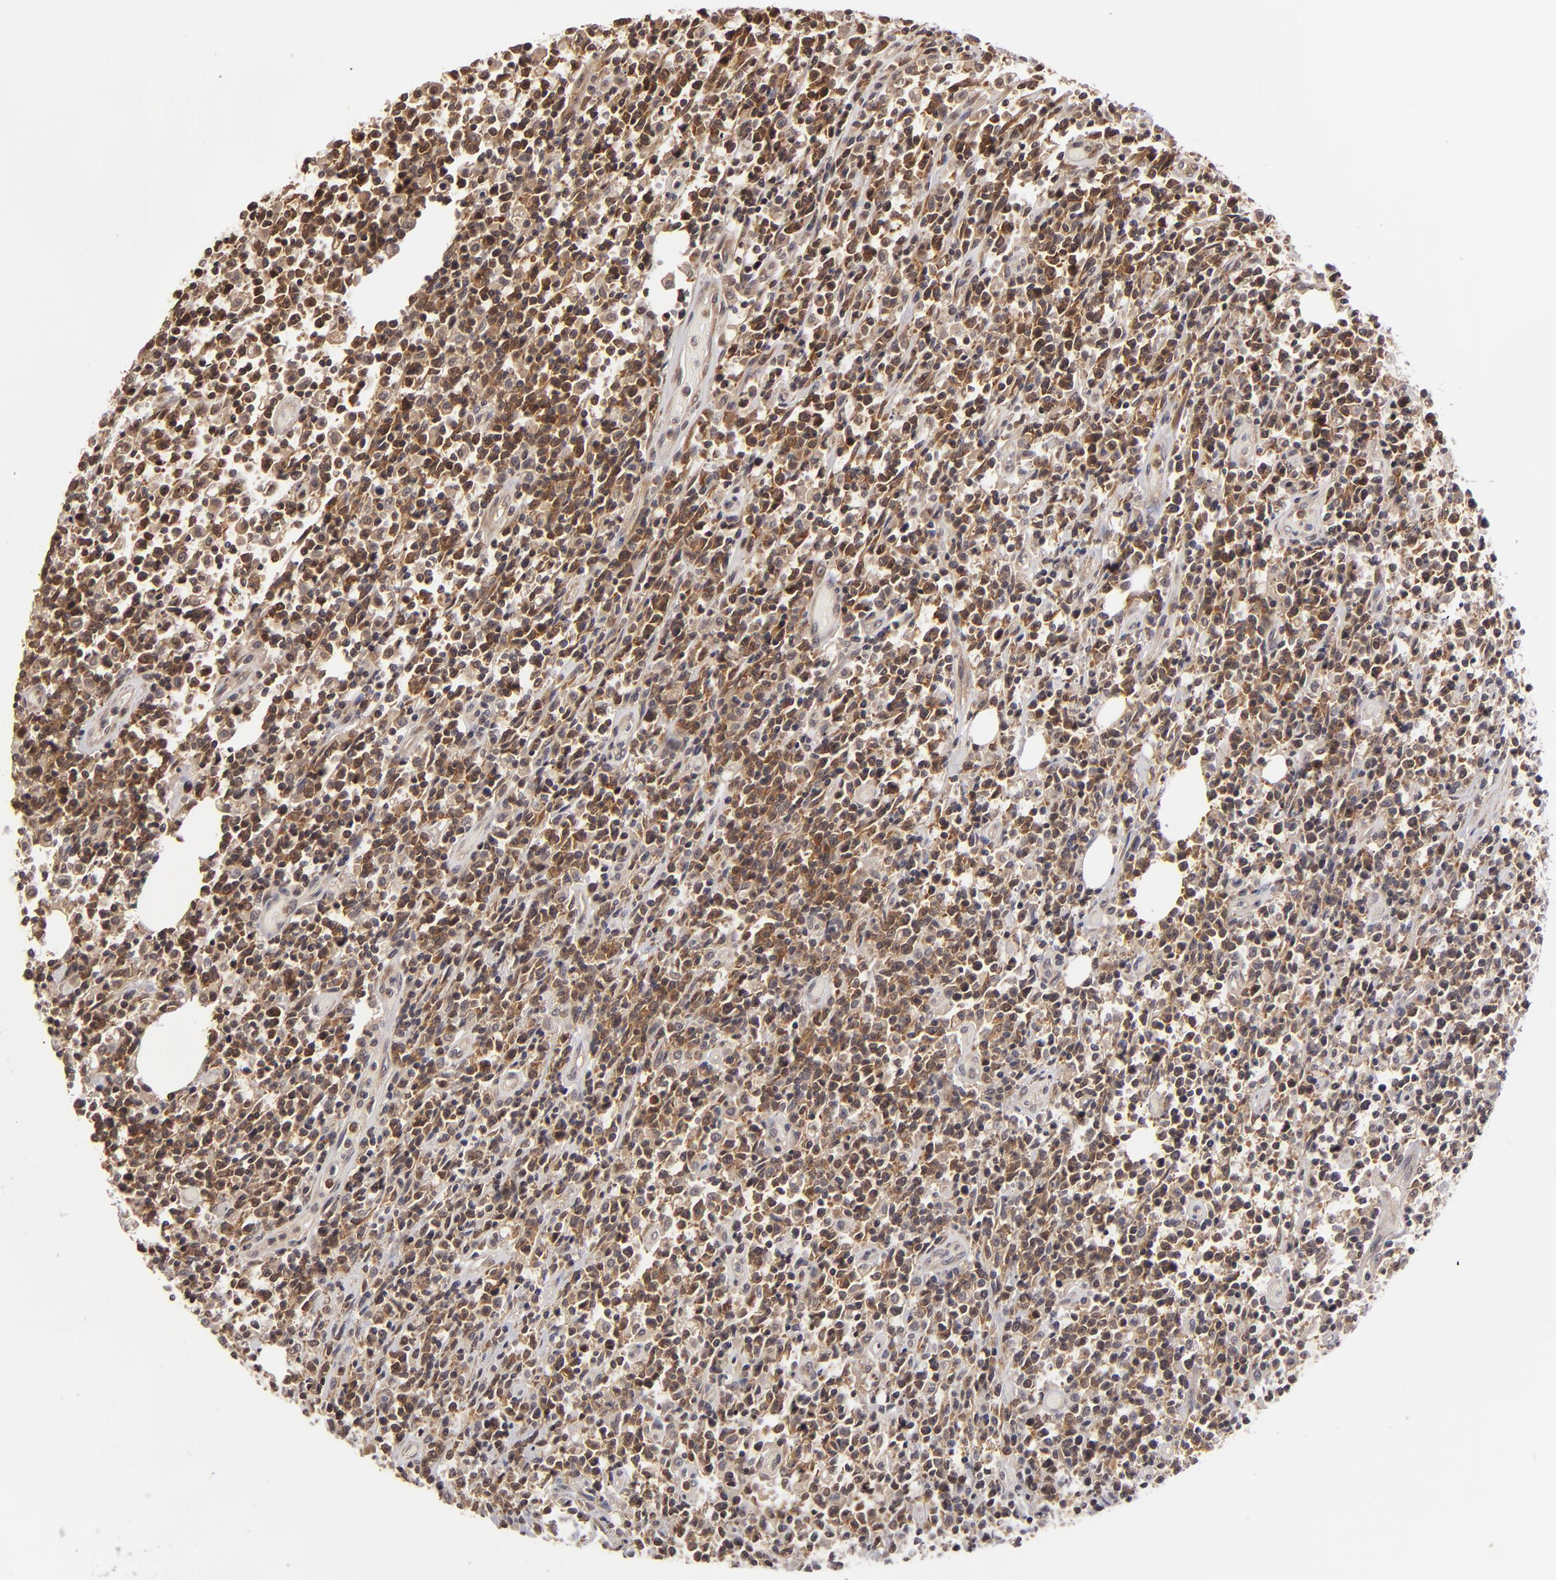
{"staining": {"intensity": "moderate", "quantity": "25%-75%", "location": "cytoplasmic/membranous"}, "tissue": "lymphoma", "cell_type": "Tumor cells", "image_type": "cancer", "snomed": [{"axis": "morphology", "description": "Malignant lymphoma, non-Hodgkin's type, High grade"}, {"axis": "topography", "description": "Colon"}], "caption": "Tumor cells demonstrate medium levels of moderate cytoplasmic/membranous expression in approximately 25%-75% of cells in human high-grade malignant lymphoma, non-Hodgkin's type. Nuclei are stained in blue.", "gene": "MAPK3", "patient": {"sex": "male", "age": 82}}